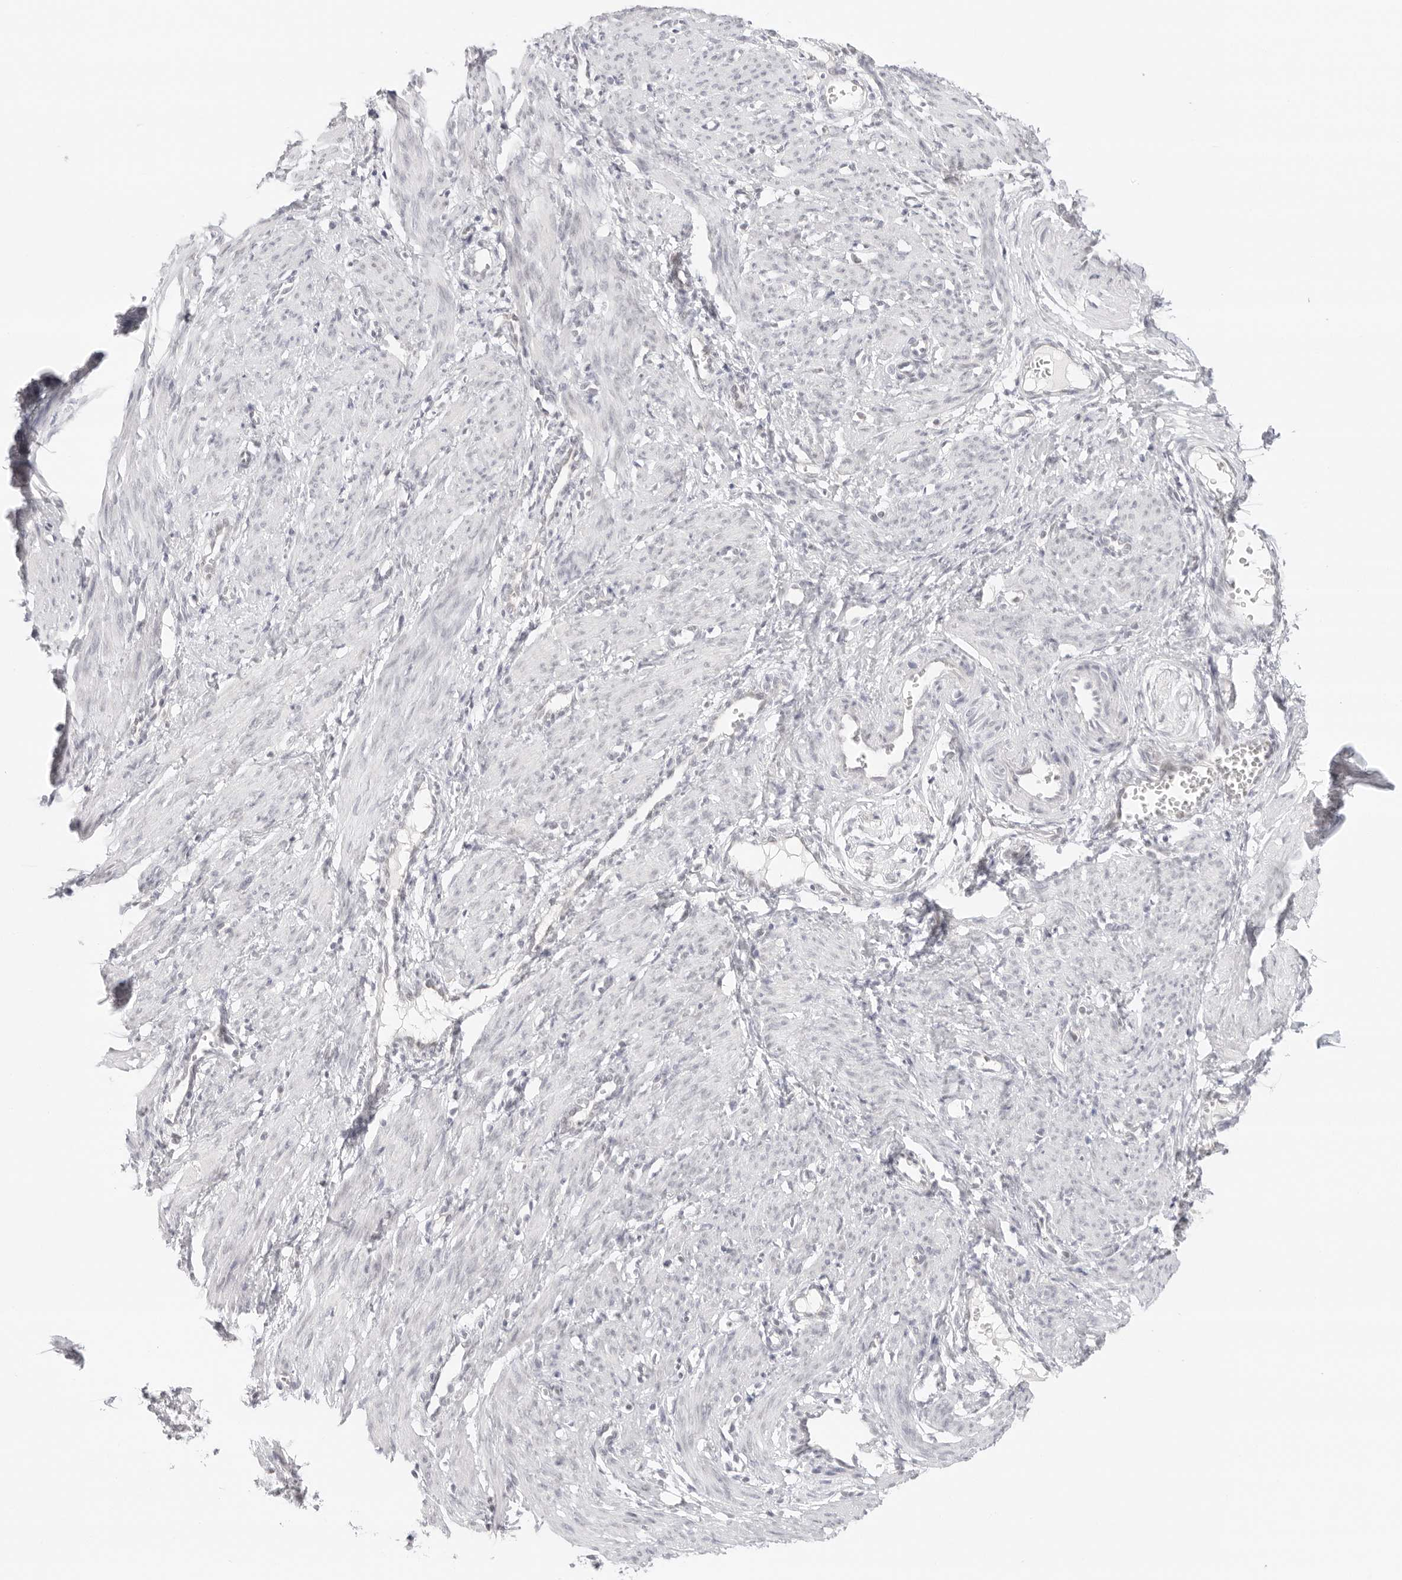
{"staining": {"intensity": "negative", "quantity": "none", "location": "none"}, "tissue": "smooth muscle", "cell_type": "Smooth muscle cells", "image_type": "normal", "snomed": [{"axis": "morphology", "description": "Normal tissue, NOS"}, {"axis": "topography", "description": "Endometrium"}], "caption": "Immunohistochemistry image of benign smooth muscle: smooth muscle stained with DAB (3,3'-diaminobenzidine) exhibits no significant protein expression in smooth muscle cells.", "gene": "MED18", "patient": {"sex": "female", "age": 33}}